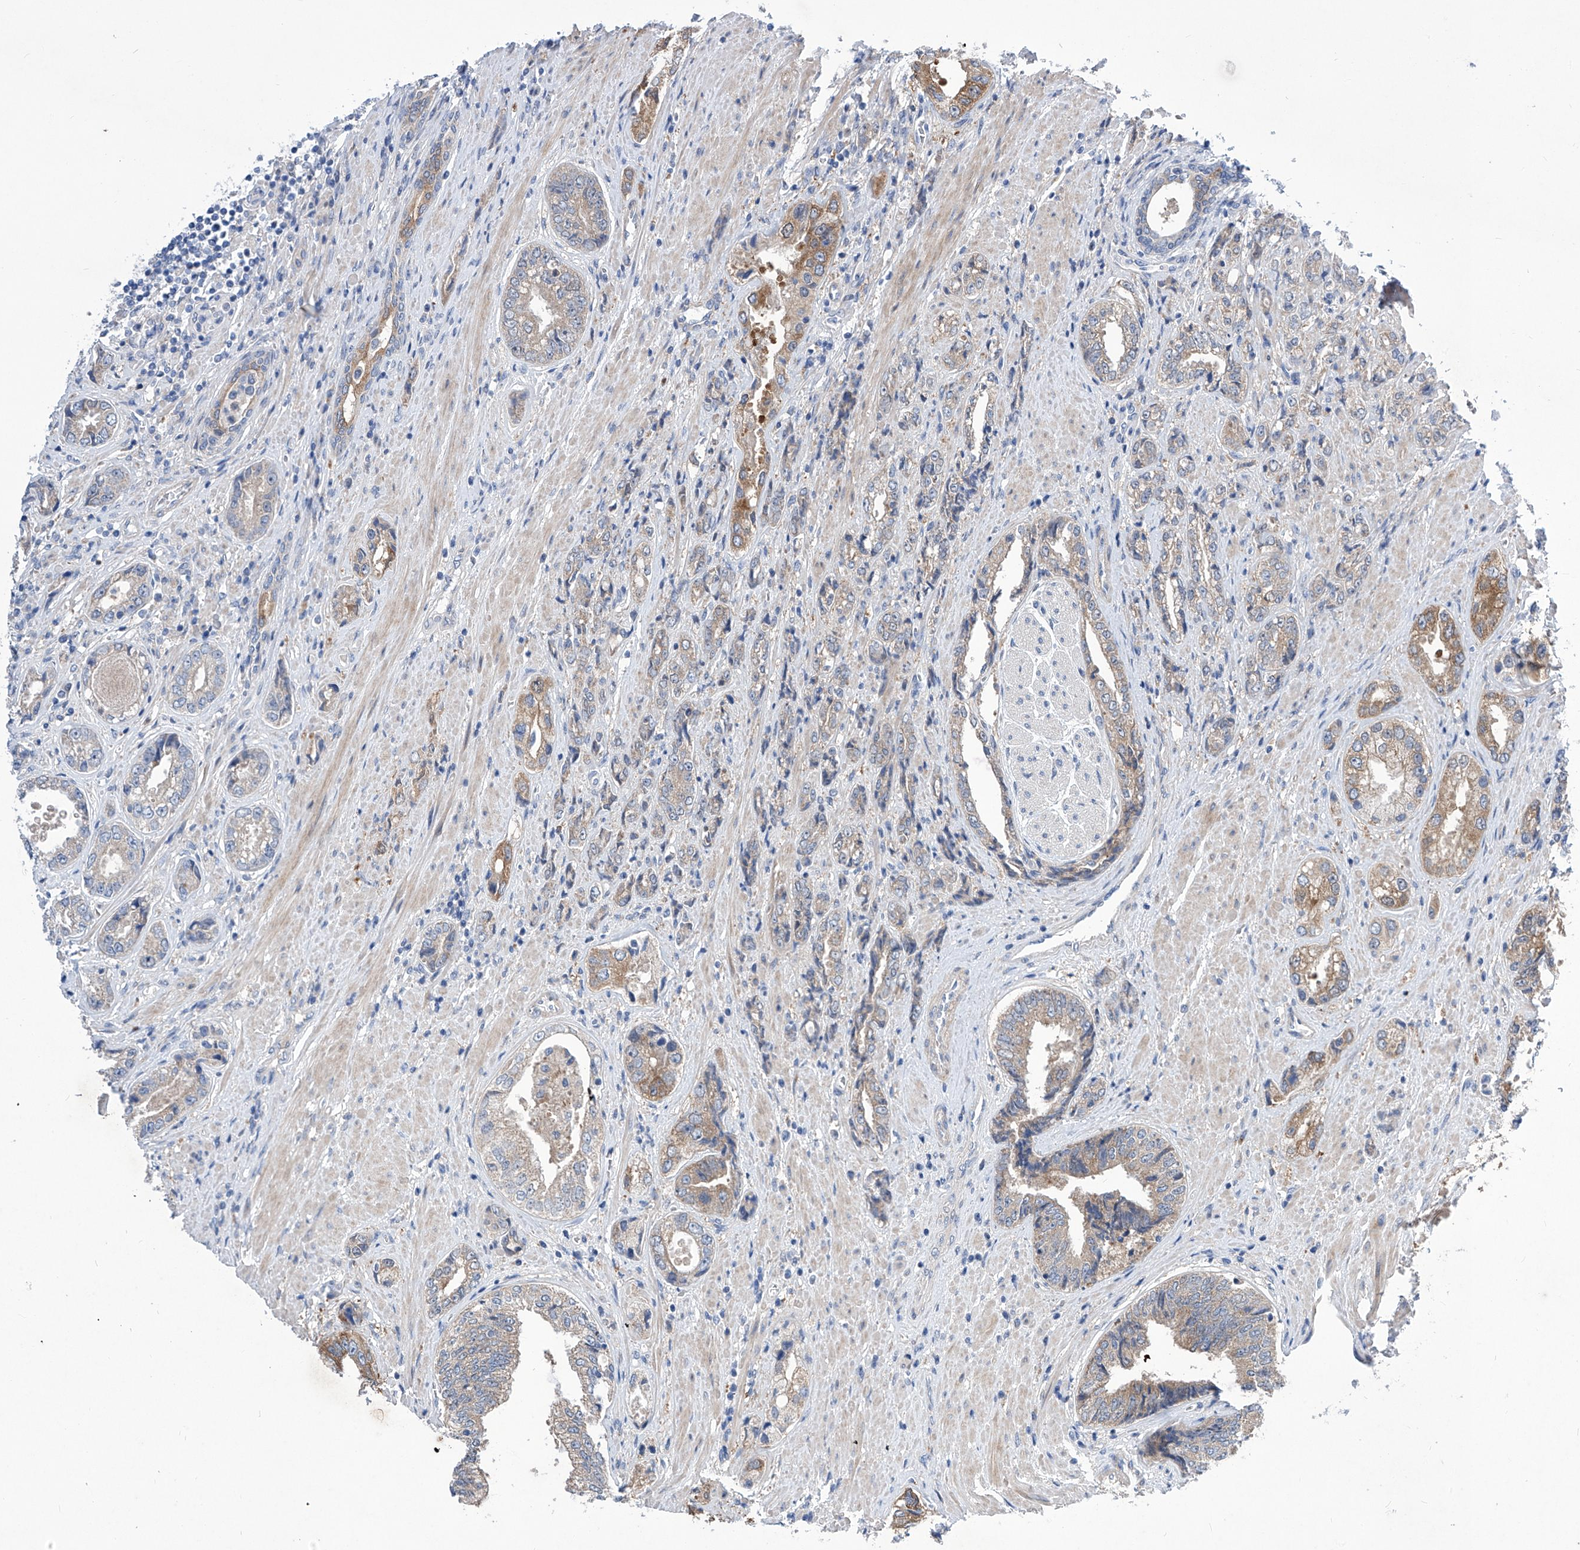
{"staining": {"intensity": "moderate", "quantity": "<25%", "location": "cytoplasmic/membranous"}, "tissue": "prostate cancer", "cell_type": "Tumor cells", "image_type": "cancer", "snomed": [{"axis": "morphology", "description": "Adenocarcinoma, High grade"}, {"axis": "topography", "description": "Prostate"}], "caption": "The histopathology image demonstrates a brown stain indicating the presence of a protein in the cytoplasmic/membranous of tumor cells in high-grade adenocarcinoma (prostate).", "gene": "SRBD1", "patient": {"sex": "male", "age": 61}}